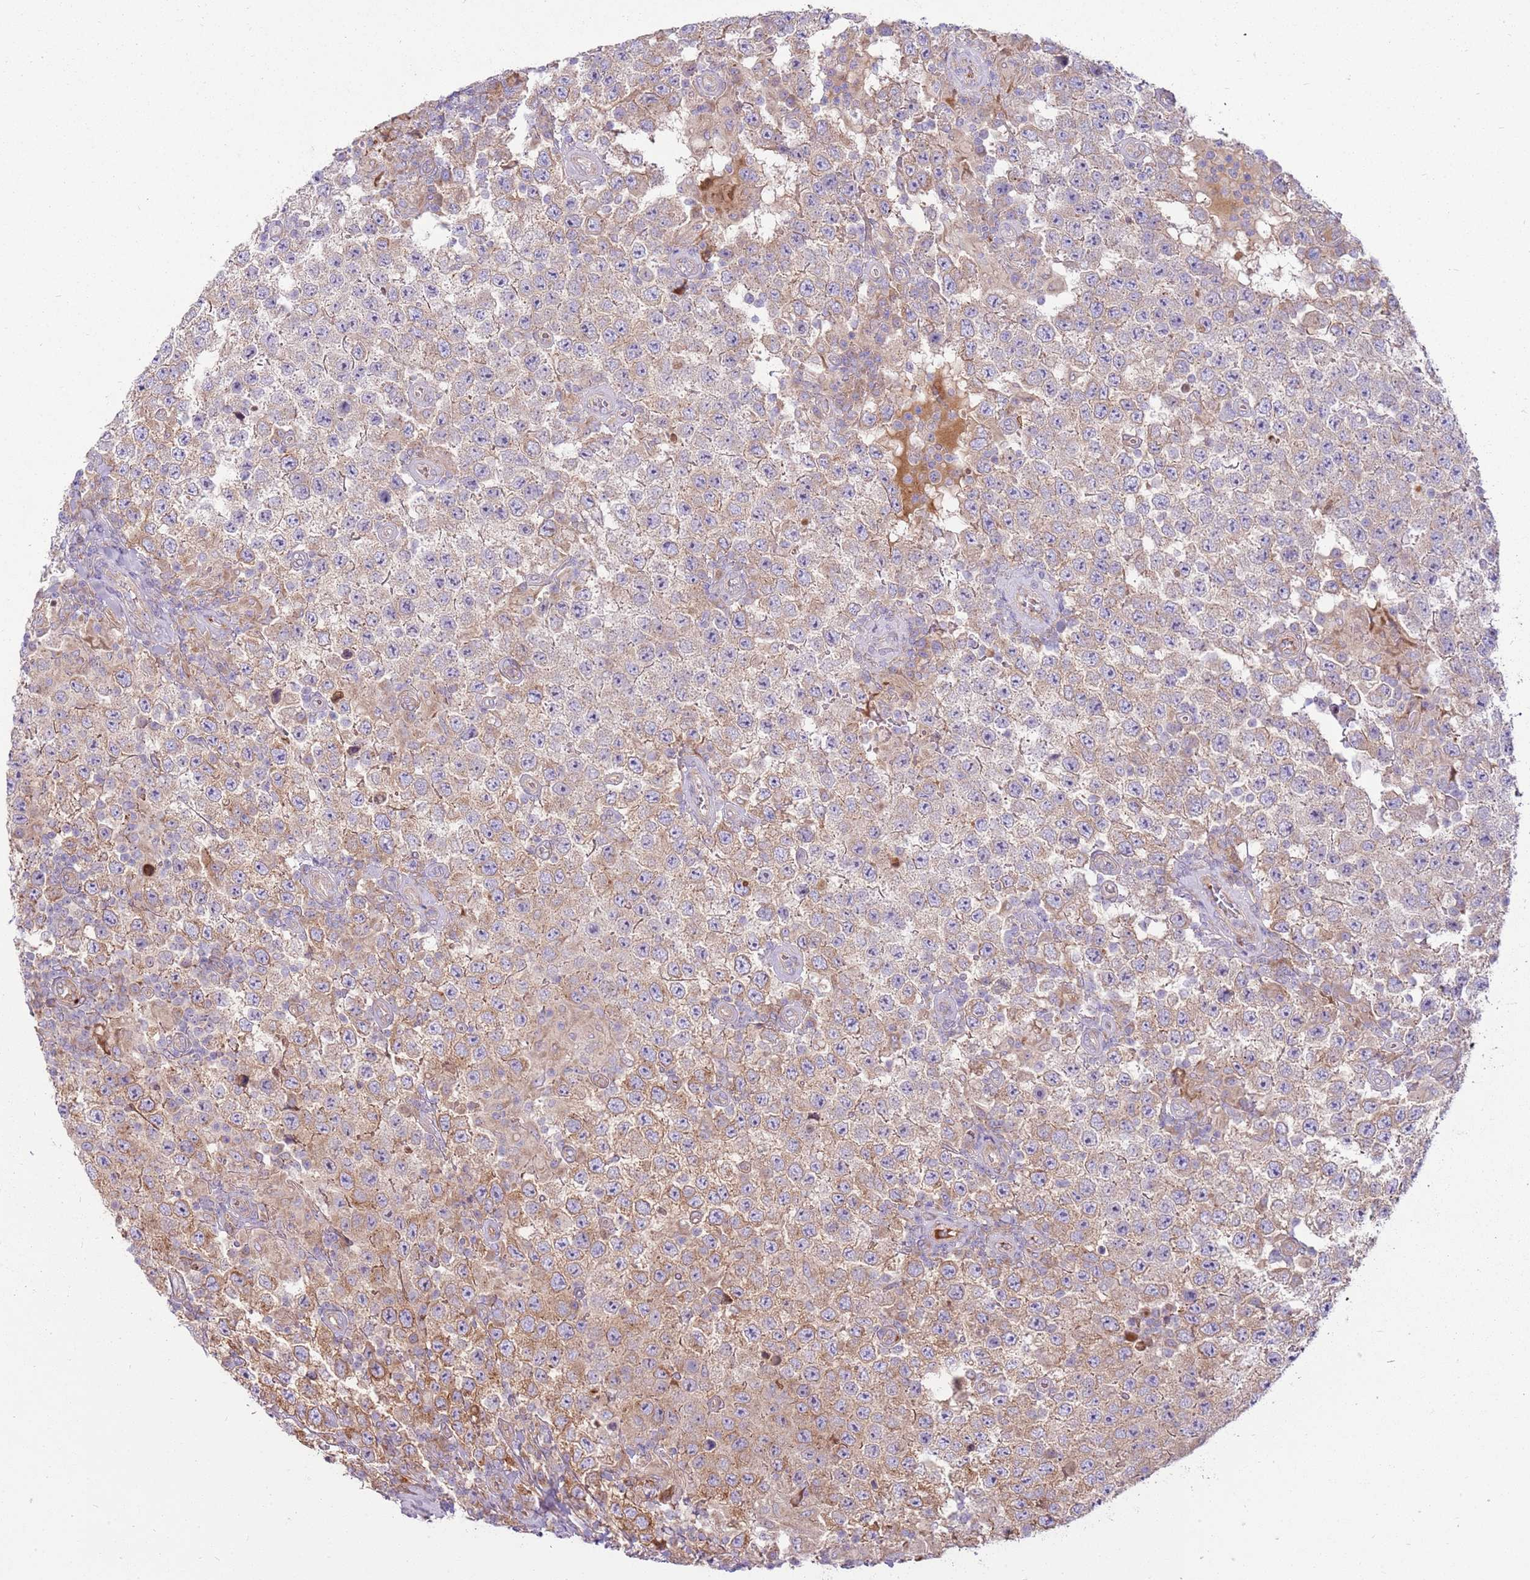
{"staining": {"intensity": "moderate", "quantity": "25%-75%", "location": "cytoplasmic/membranous"}, "tissue": "testis cancer", "cell_type": "Tumor cells", "image_type": "cancer", "snomed": [{"axis": "morphology", "description": "Normal tissue, NOS"}, {"axis": "morphology", "description": "Urothelial carcinoma, High grade"}, {"axis": "morphology", "description": "Seminoma, NOS"}, {"axis": "morphology", "description": "Carcinoma, Embryonal, NOS"}, {"axis": "topography", "description": "Urinary bladder"}, {"axis": "topography", "description": "Testis"}], "caption": "Testis cancer (seminoma) stained with DAB (3,3'-diaminobenzidine) immunohistochemistry exhibits medium levels of moderate cytoplasmic/membranous staining in about 25%-75% of tumor cells. Using DAB (3,3'-diaminobenzidine) (brown) and hematoxylin (blue) stains, captured at high magnification using brightfield microscopy.", "gene": "EMC1", "patient": {"sex": "male", "age": 41}}